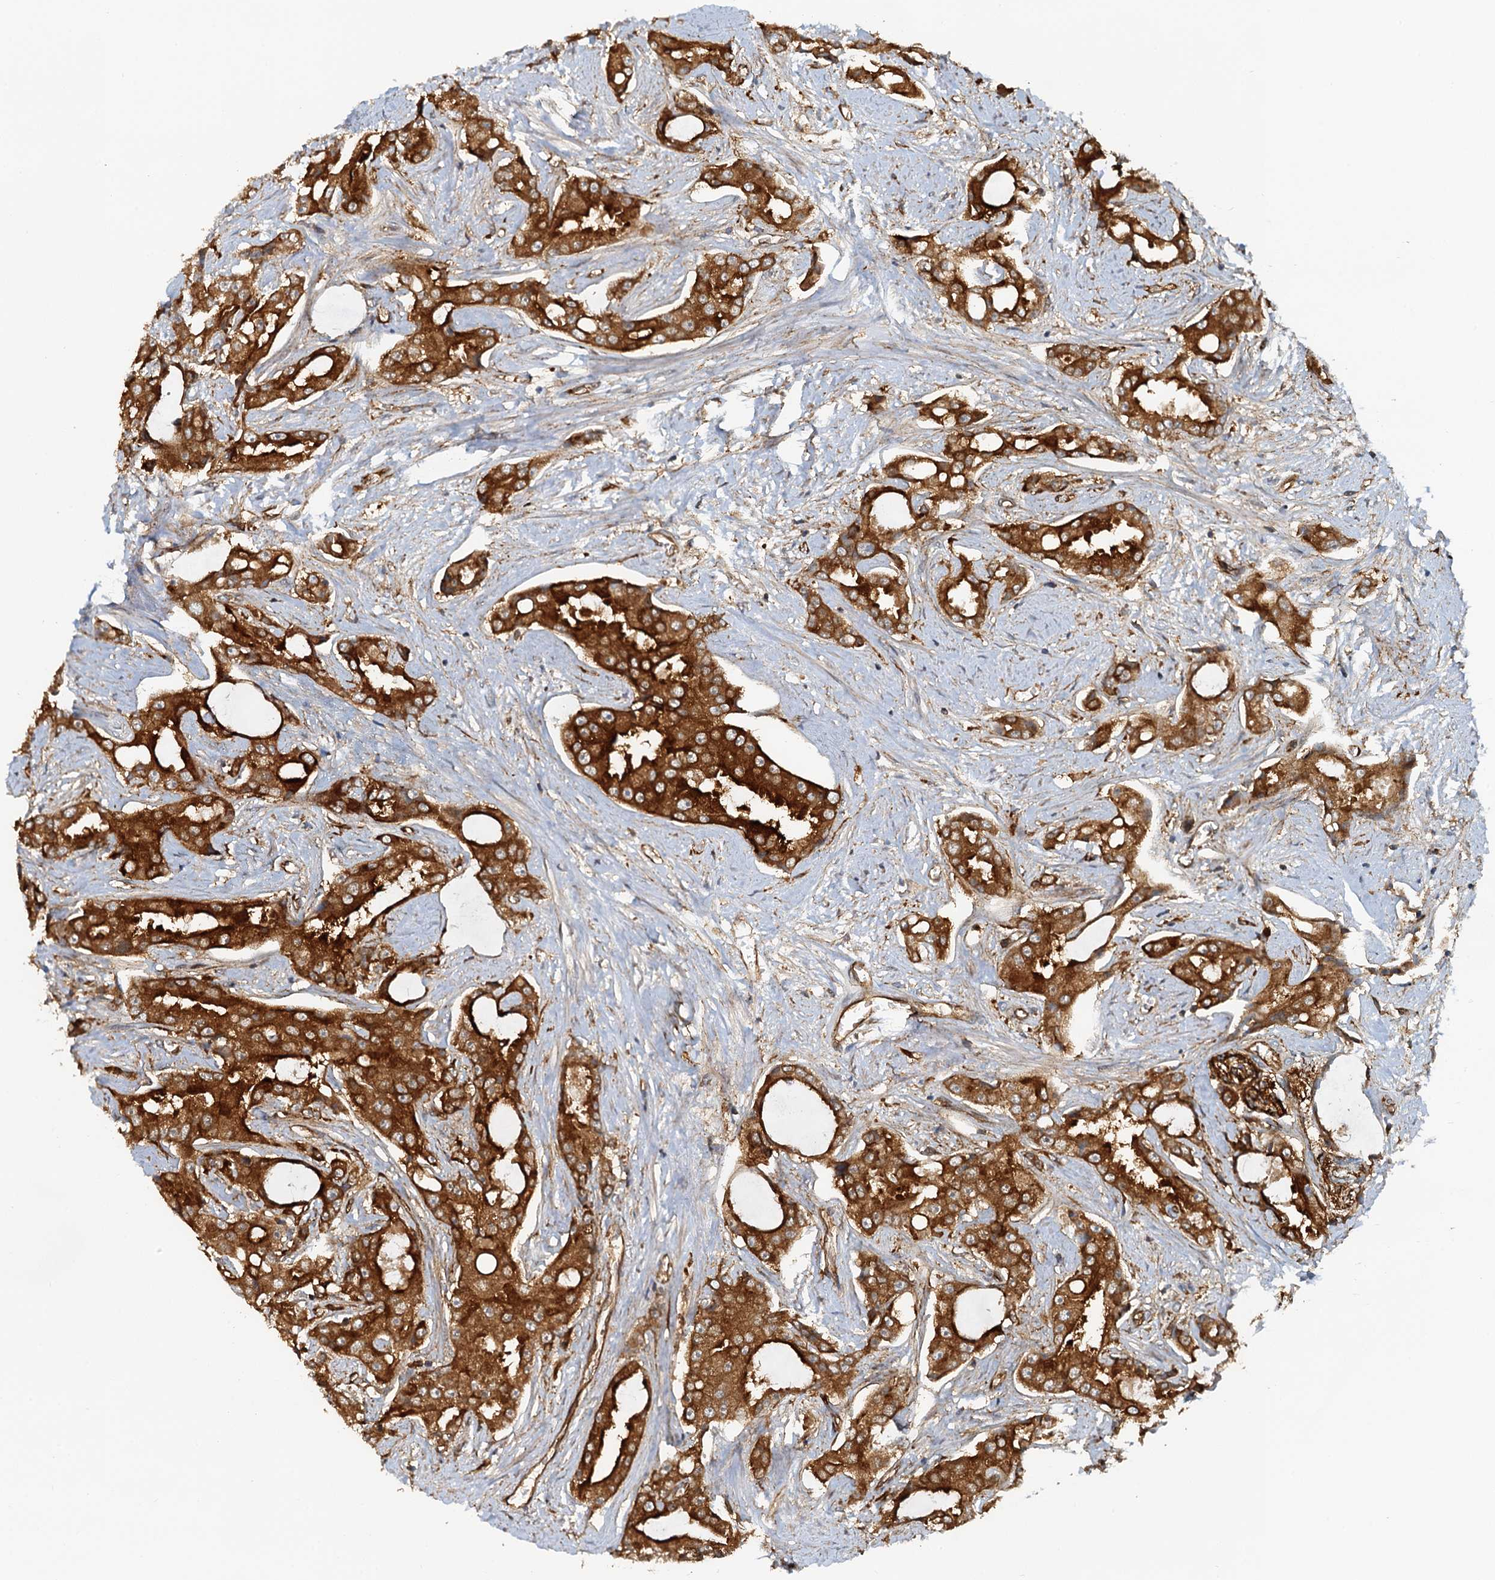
{"staining": {"intensity": "strong", "quantity": ">75%", "location": "cytoplasmic/membranous"}, "tissue": "prostate cancer", "cell_type": "Tumor cells", "image_type": "cancer", "snomed": [{"axis": "morphology", "description": "Adenocarcinoma, High grade"}, {"axis": "topography", "description": "Prostate"}], "caption": "Immunohistochemistry (DAB (3,3'-diaminobenzidine)) staining of human prostate cancer (adenocarcinoma (high-grade)) reveals strong cytoplasmic/membranous protein expression in about >75% of tumor cells.", "gene": "NIPAL3", "patient": {"sex": "male", "age": 73}}